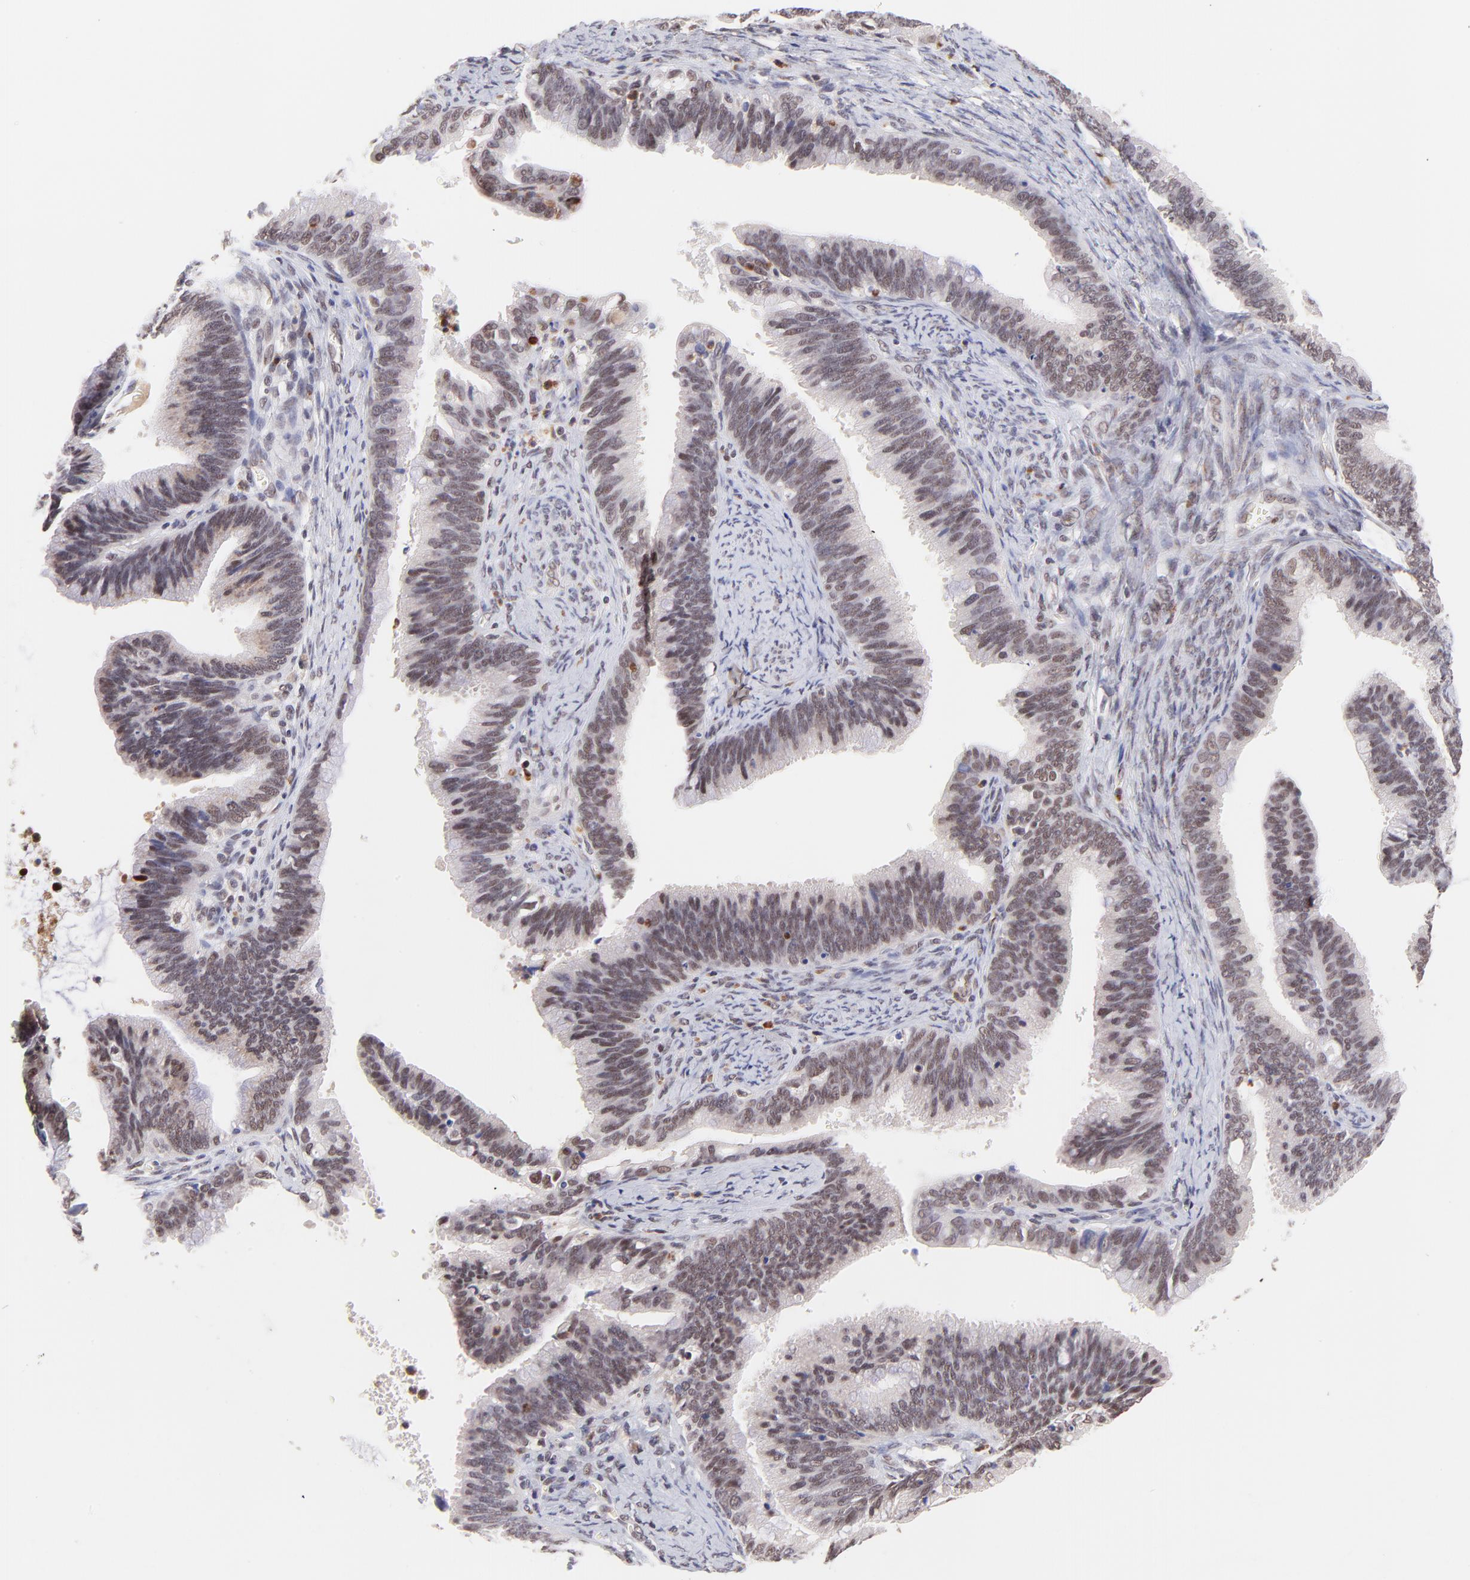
{"staining": {"intensity": "weak", "quantity": ">75%", "location": "nuclear"}, "tissue": "cervical cancer", "cell_type": "Tumor cells", "image_type": "cancer", "snomed": [{"axis": "morphology", "description": "Adenocarcinoma, NOS"}, {"axis": "topography", "description": "Cervix"}], "caption": "A brown stain highlights weak nuclear positivity of a protein in human cervical adenocarcinoma tumor cells.", "gene": "MED12", "patient": {"sex": "female", "age": 47}}